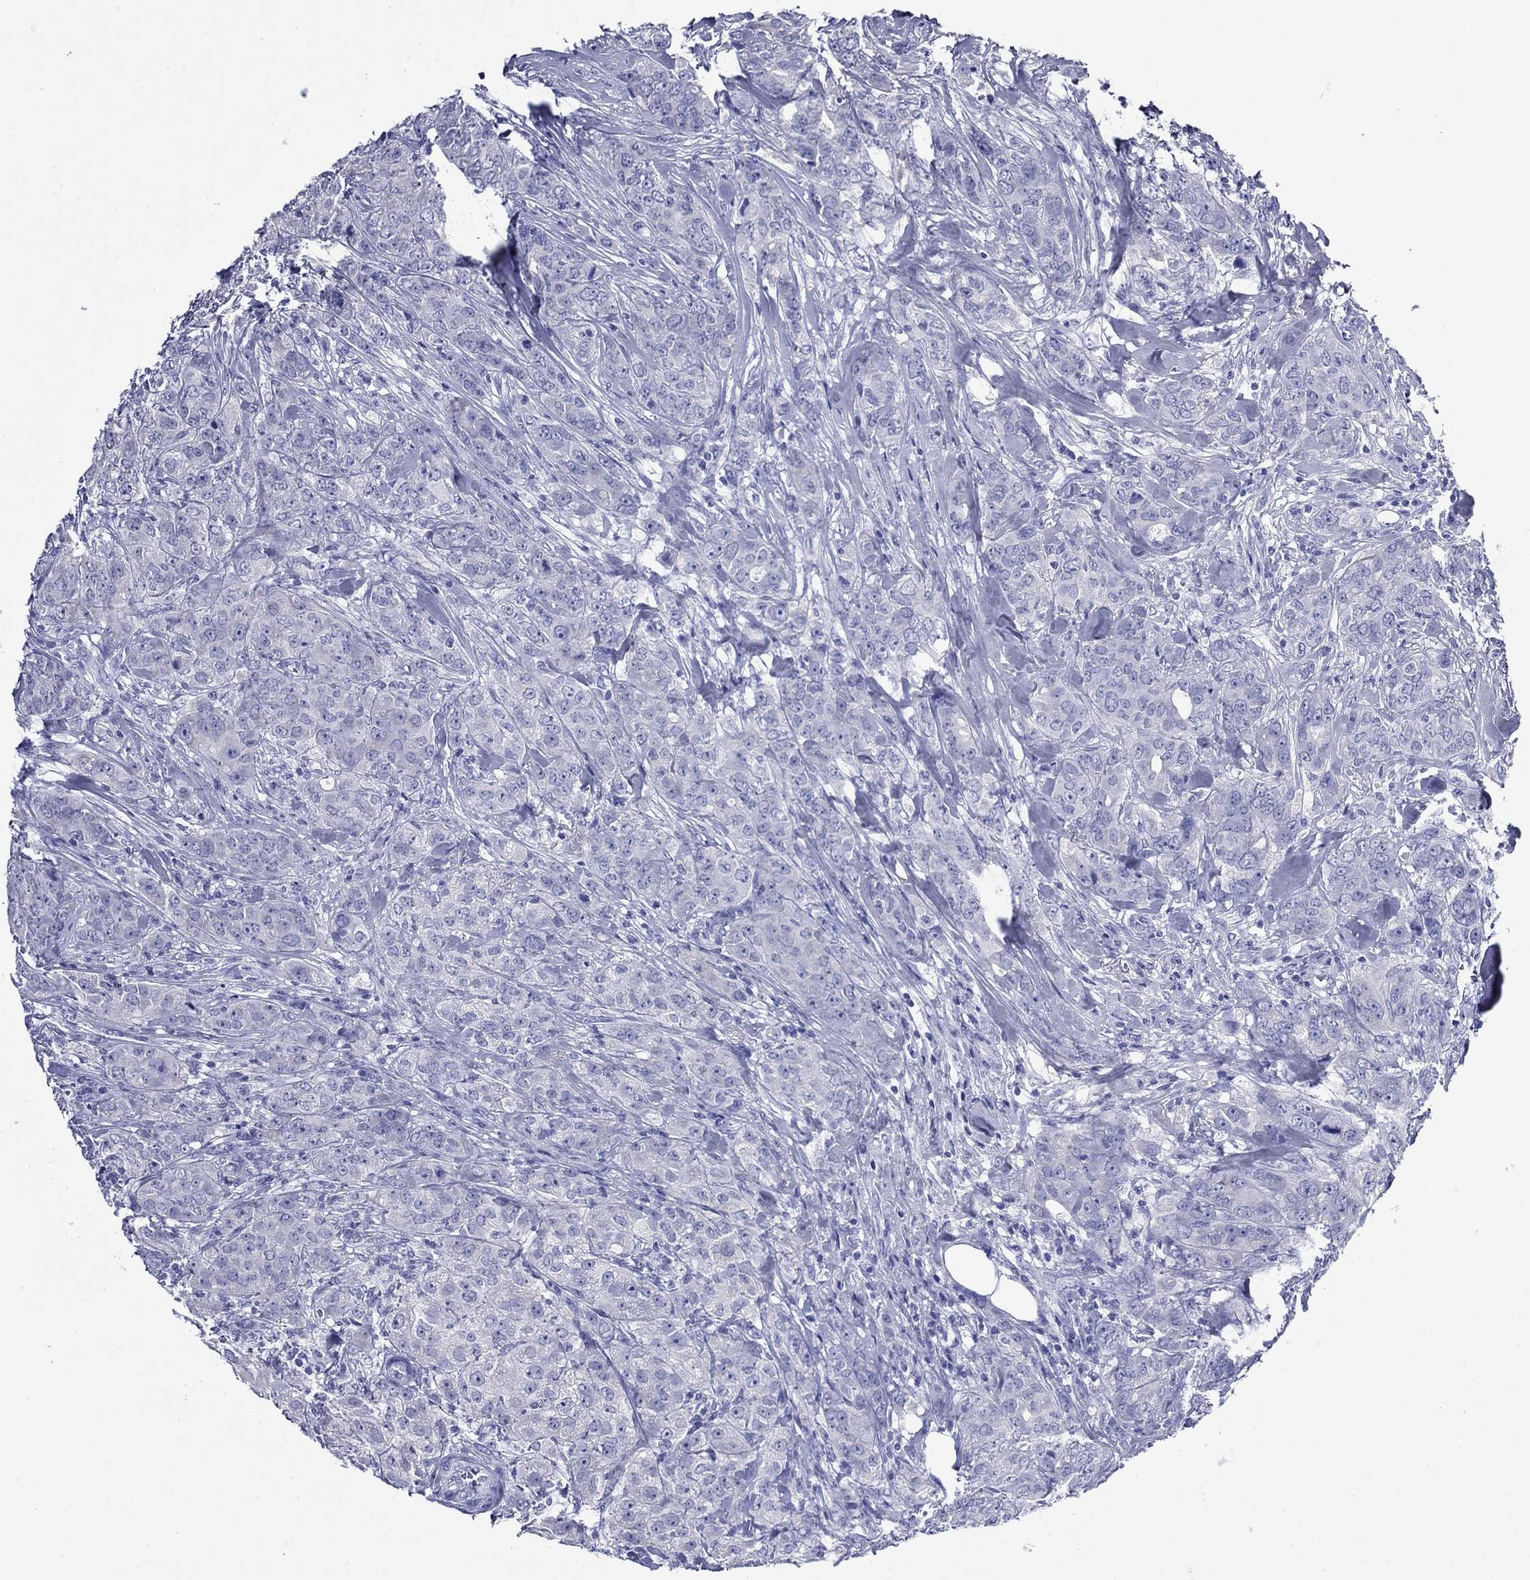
{"staining": {"intensity": "negative", "quantity": "none", "location": "none"}, "tissue": "breast cancer", "cell_type": "Tumor cells", "image_type": "cancer", "snomed": [{"axis": "morphology", "description": "Duct carcinoma"}, {"axis": "topography", "description": "Breast"}], "caption": "Breast cancer (intraductal carcinoma) stained for a protein using IHC reveals no staining tumor cells.", "gene": "GIP", "patient": {"sex": "female", "age": 43}}